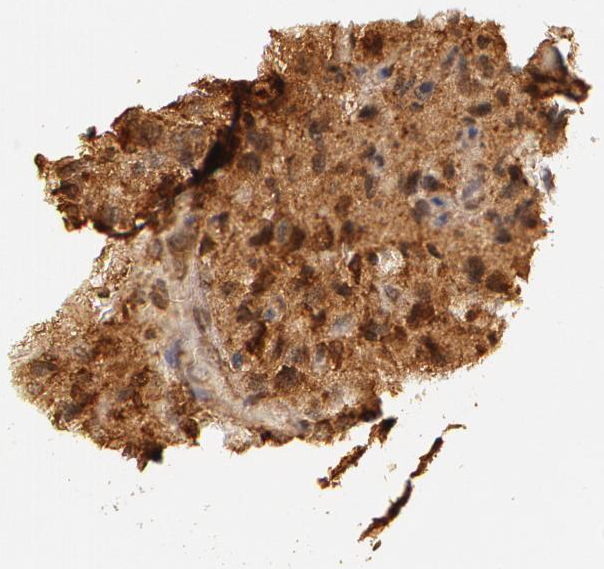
{"staining": {"intensity": "strong", "quantity": ">75%", "location": "cytoplasmic/membranous"}, "tissue": "glioma", "cell_type": "Tumor cells", "image_type": "cancer", "snomed": [{"axis": "morphology", "description": "Glioma, malignant, High grade"}, {"axis": "topography", "description": "Brain"}], "caption": "This image demonstrates immunohistochemistry (IHC) staining of human high-grade glioma (malignant), with high strong cytoplasmic/membranous expression in approximately >75% of tumor cells.", "gene": "ASCC2", "patient": {"sex": "female", "age": 60}}